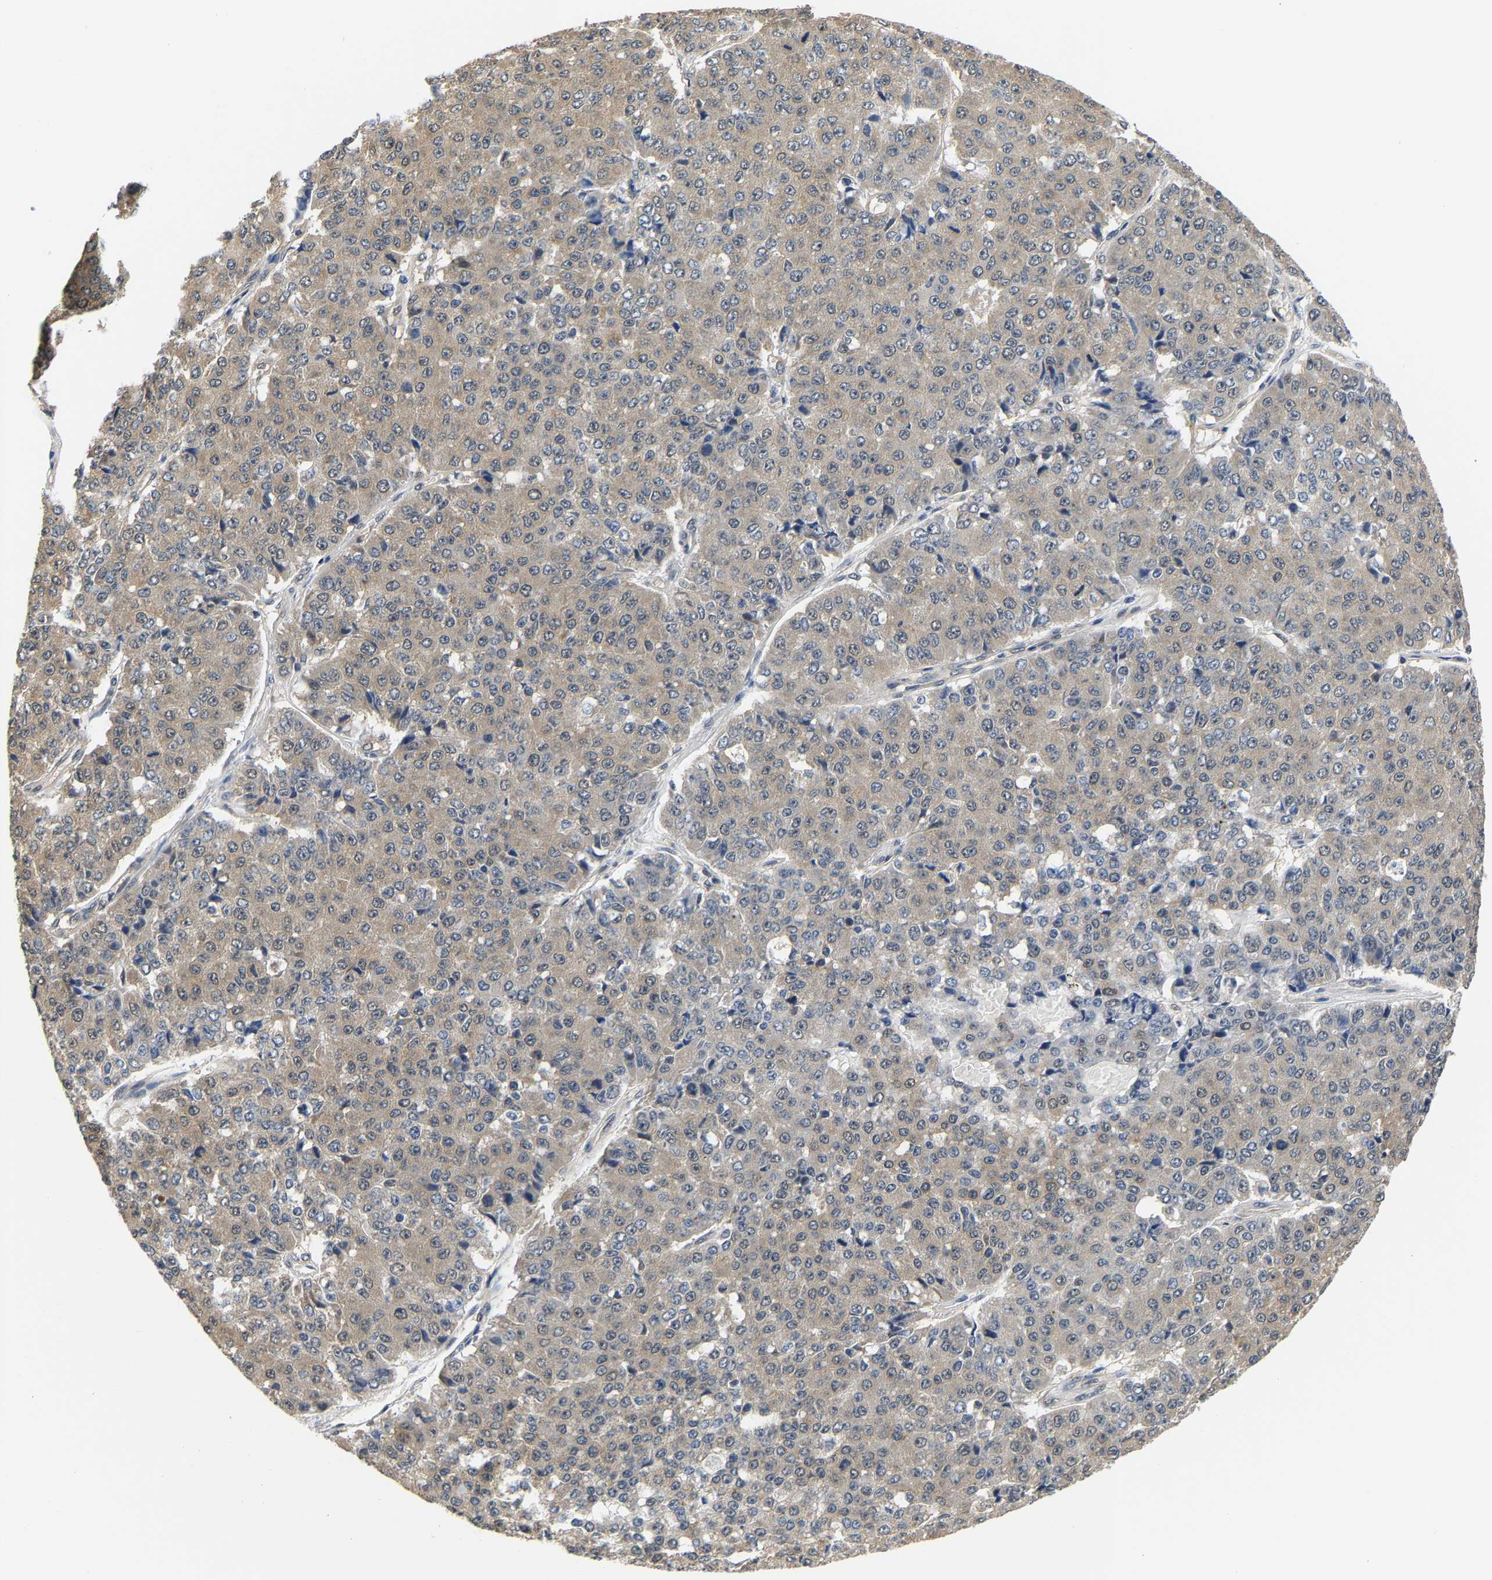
{"staining": {"intensity": "weak", "quantity": "25%-75%", "location": "cytoplasmic/membranous"}, "tissue": "pancreatic cancer", "cell_type": "Tumor cells", "image_type": "cancer", "snomed": [{"axis": "morphology", "description": "Adenocarcinoma, NOS"}, {"axis": "topography", "description": "Pancreas"}], "caption": "Immunohistochemistry (IHC) micrograph of neoplastic tissue: adenocarcinoma (pancreatic) stained using immunohistochemistry exhibits low levels of weak protein expression localized specifically in the cytoplasmic/membranous of tumor cells, appearing as a cytoplasmic/membranous brown color.", "gene": "ARHGEF12", "patient": {"sex": "male", "age": 50}}